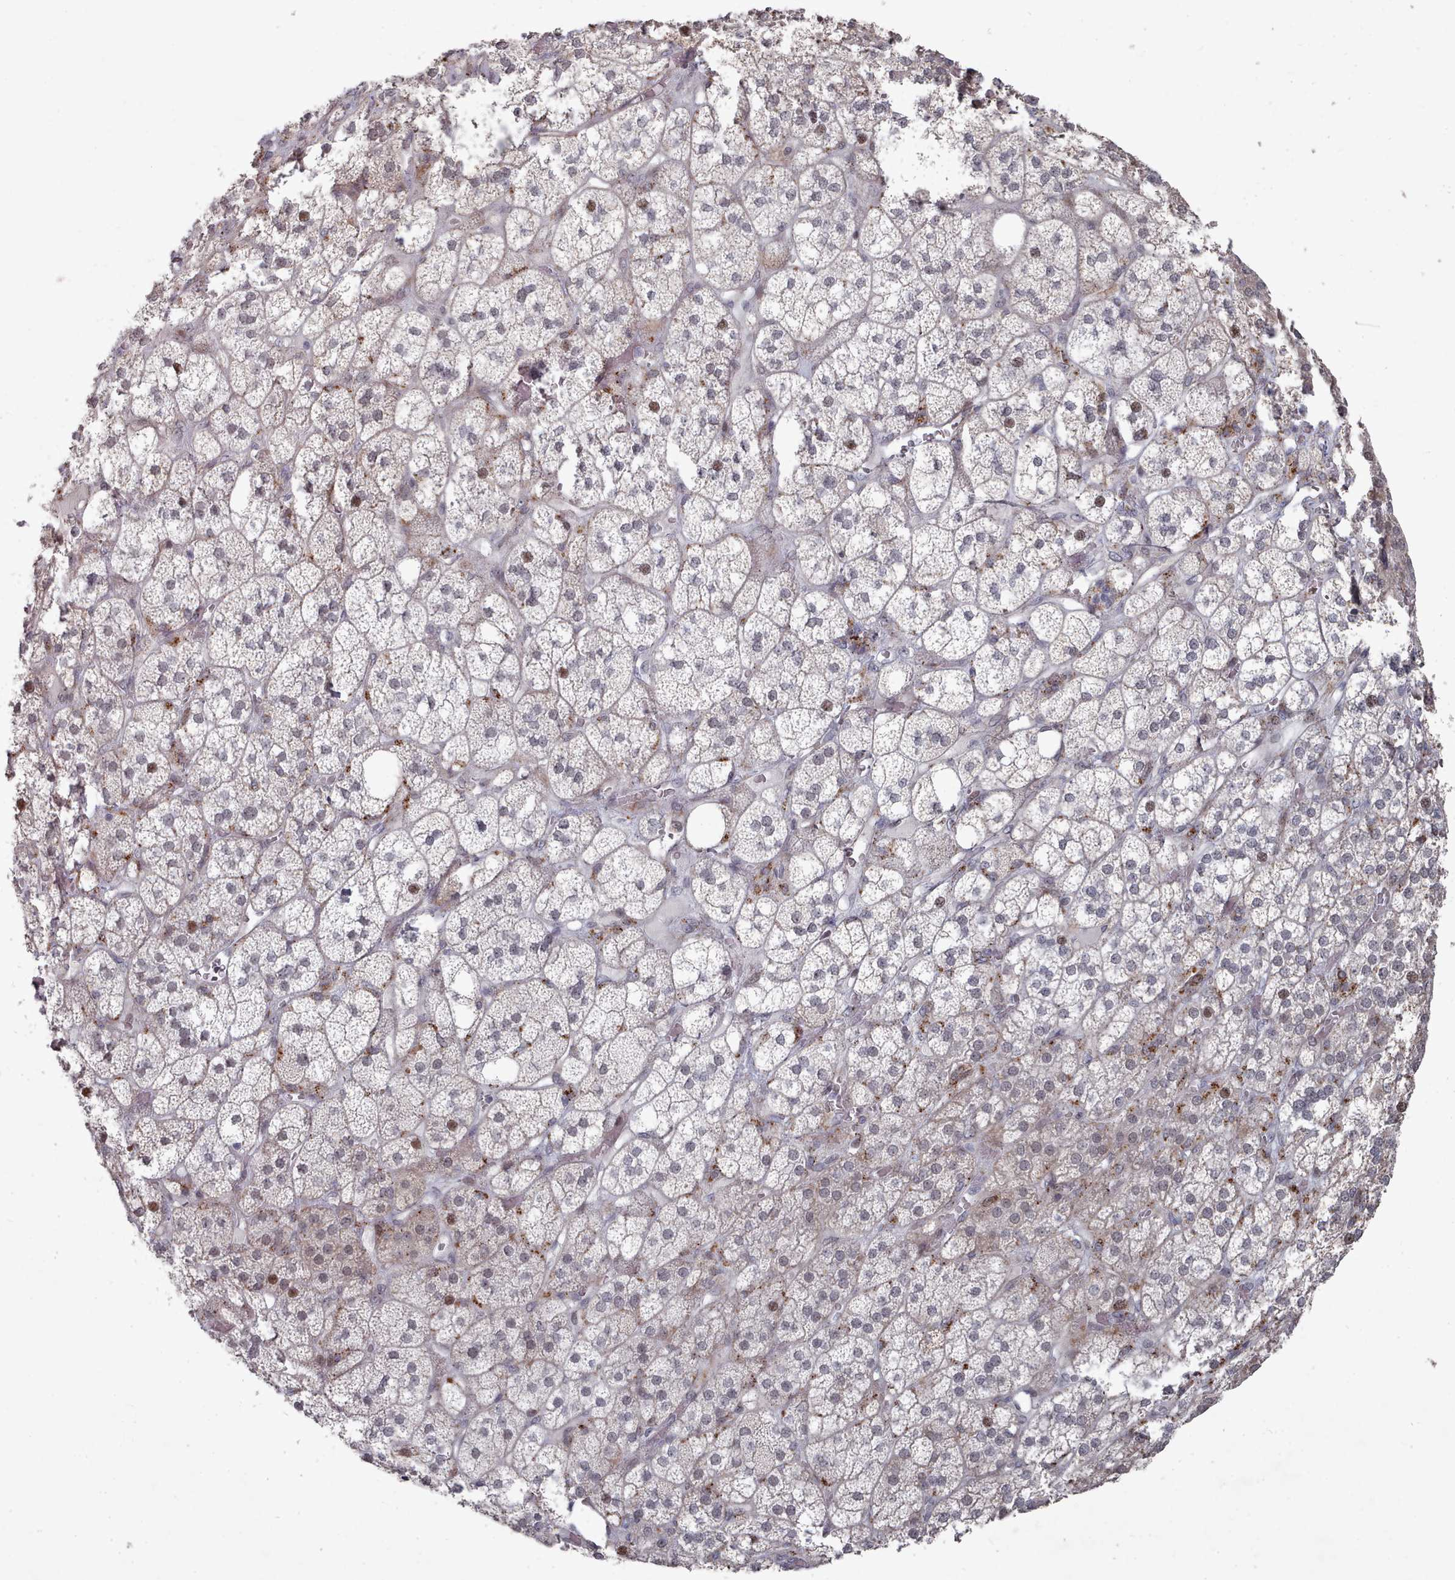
{"staining": {"intensity": "negative", "quantity": "none", "location": "none"}, "tissue": "adrenal gland", "cell_type": "Glandular cells", "image_type": "normal", "snomed": [{"axis": "morphology", "description": "Normal tissue, NOS"}, {"axis": "topography", "description": "Adrenal gland"}], "caption": "The IHC micrograph has no significant staining in glandular cells of adrenal gland.", "gene": "CPSF4", "patient": {"sex": "male", "age": 61}}